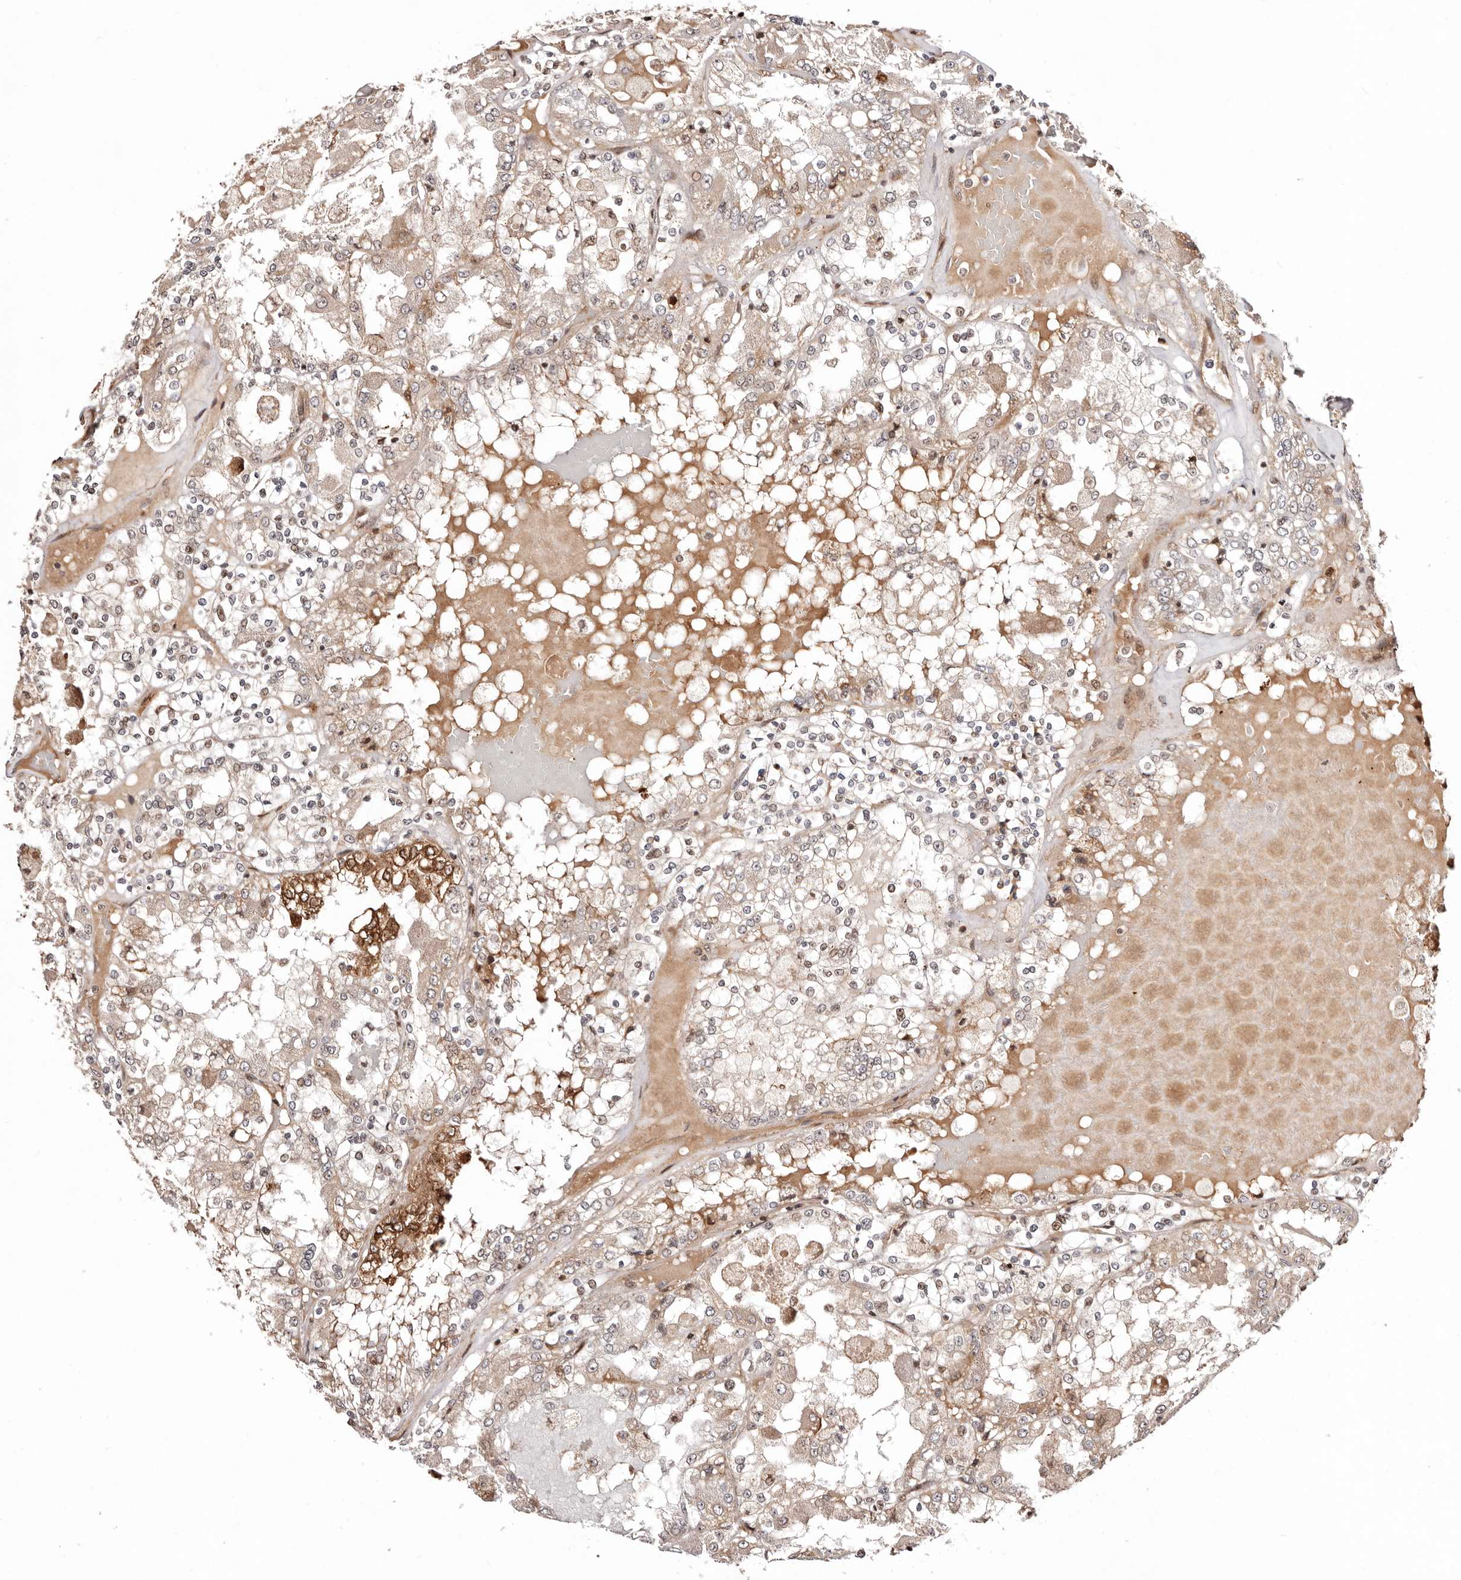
{"staining": {"intensity": "weak", "quantity": "25%-75%", "location": "cytoplasmic/membranous,nuclear"}, "tissue": "renal cancer", "cell_type": "Tumor cells", "image_type": "cancer", "snomed": [{"axis": "morphology", "description": "Adenocarcinoma, NOS"}, {"axis": "topography", "description": "Kidney"}], "caption": "Human renal cancer stained with a brown dye demonstrates weak cytoplasmic/membranous and nuclear positive expression in approximately 25%-75% of tumor cells.", "gene": "HIVEP3", "patient": {"sex": "female", "age": 56}}